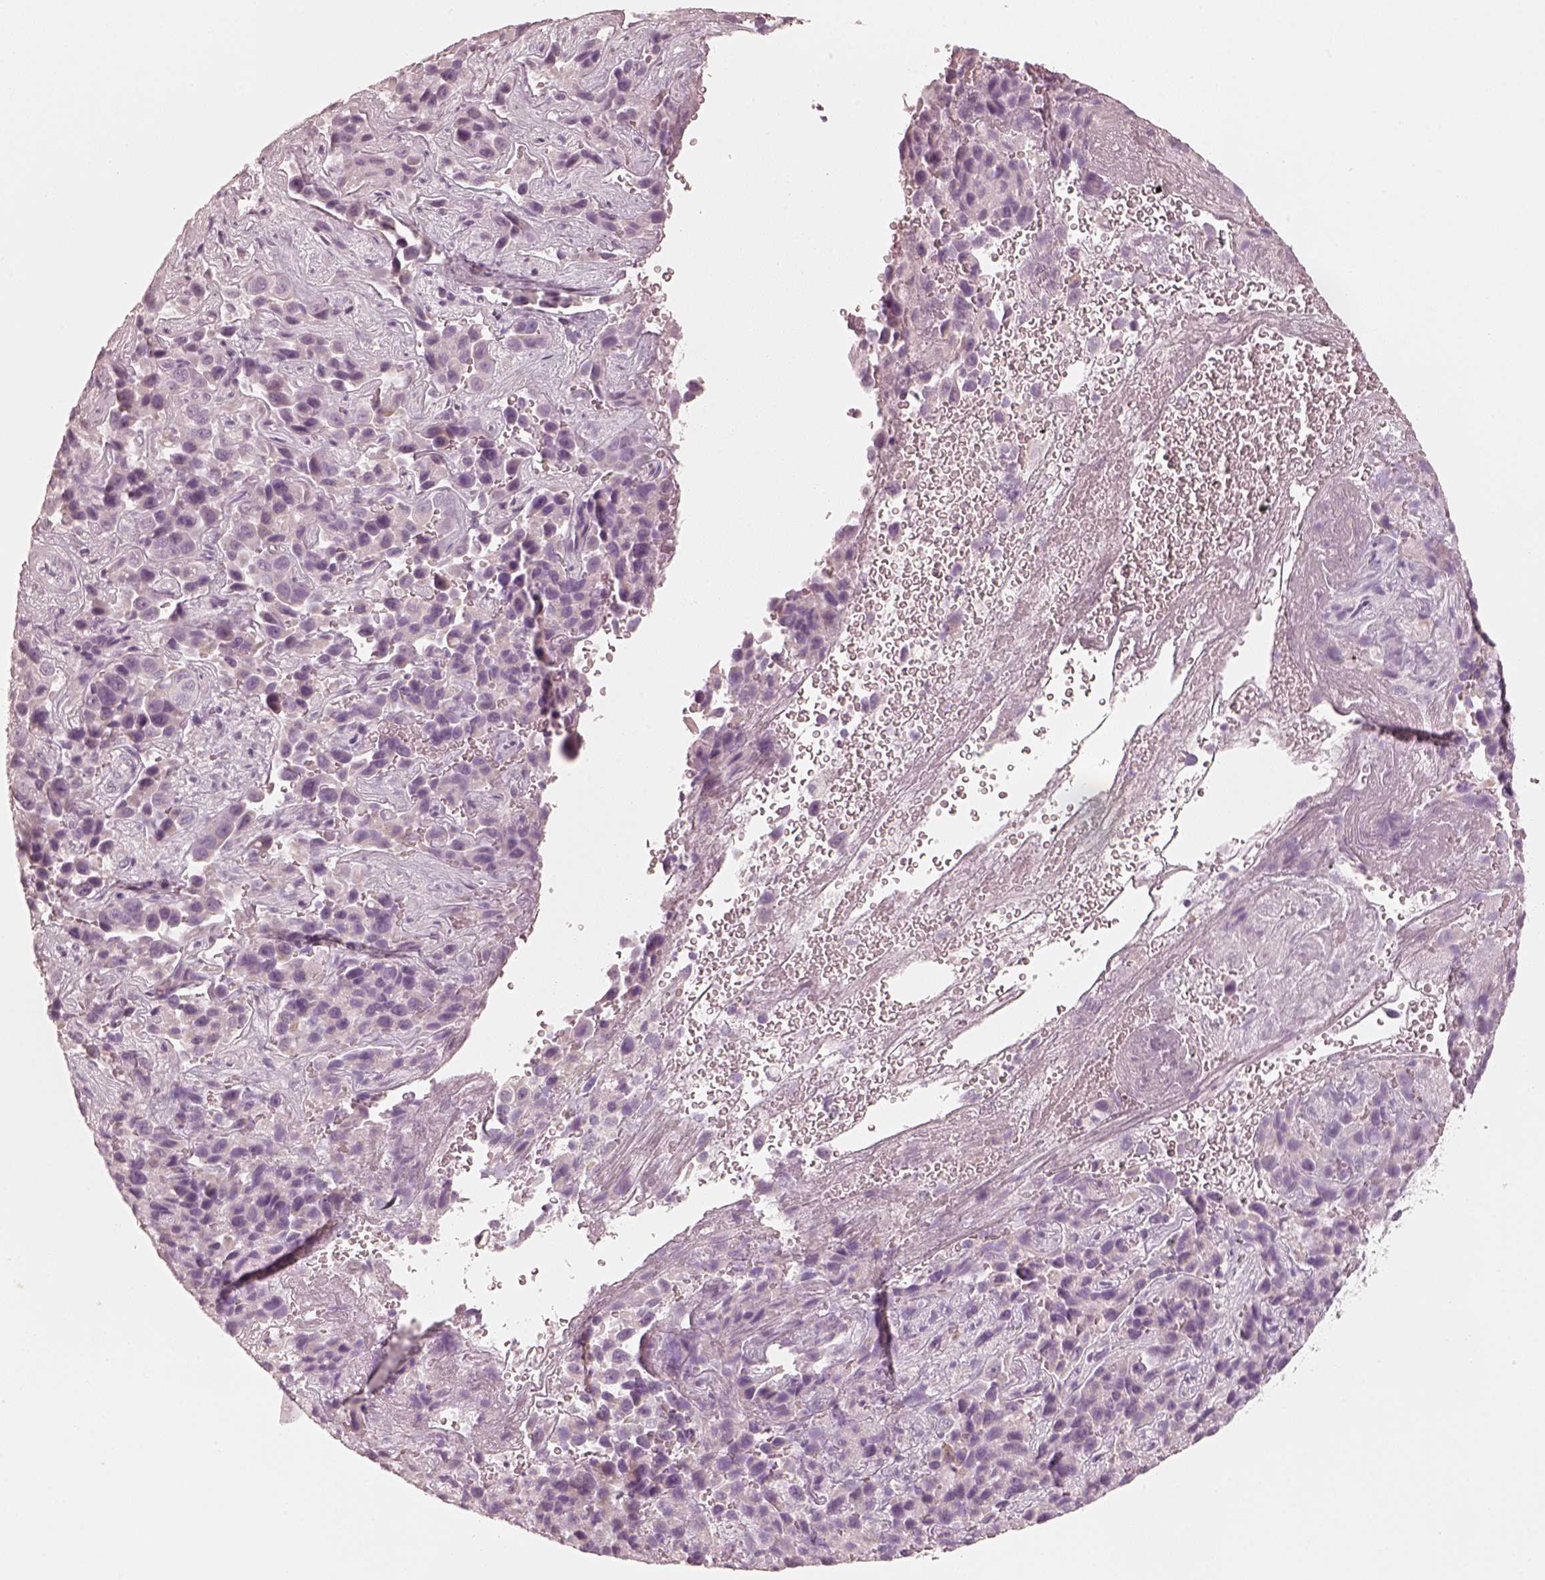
{"staining": {"intensity": "negative", "quantity": "none", "location": "none"}, "tissue": "liver cancer", "cell_type": "Tumor cells", "image_type": "cancer", "snomed": [{"axis": "morphology", "description": "Cholangiocarcinoma"}, {"axis": "topography", "description": "Liver"}], "caption": "Immunohistochemical staining of liver cancer demonstrates no significant staining in tumor cells.", "gene": "R3HDML", "patient": {"sex": "female", "age": 52}}